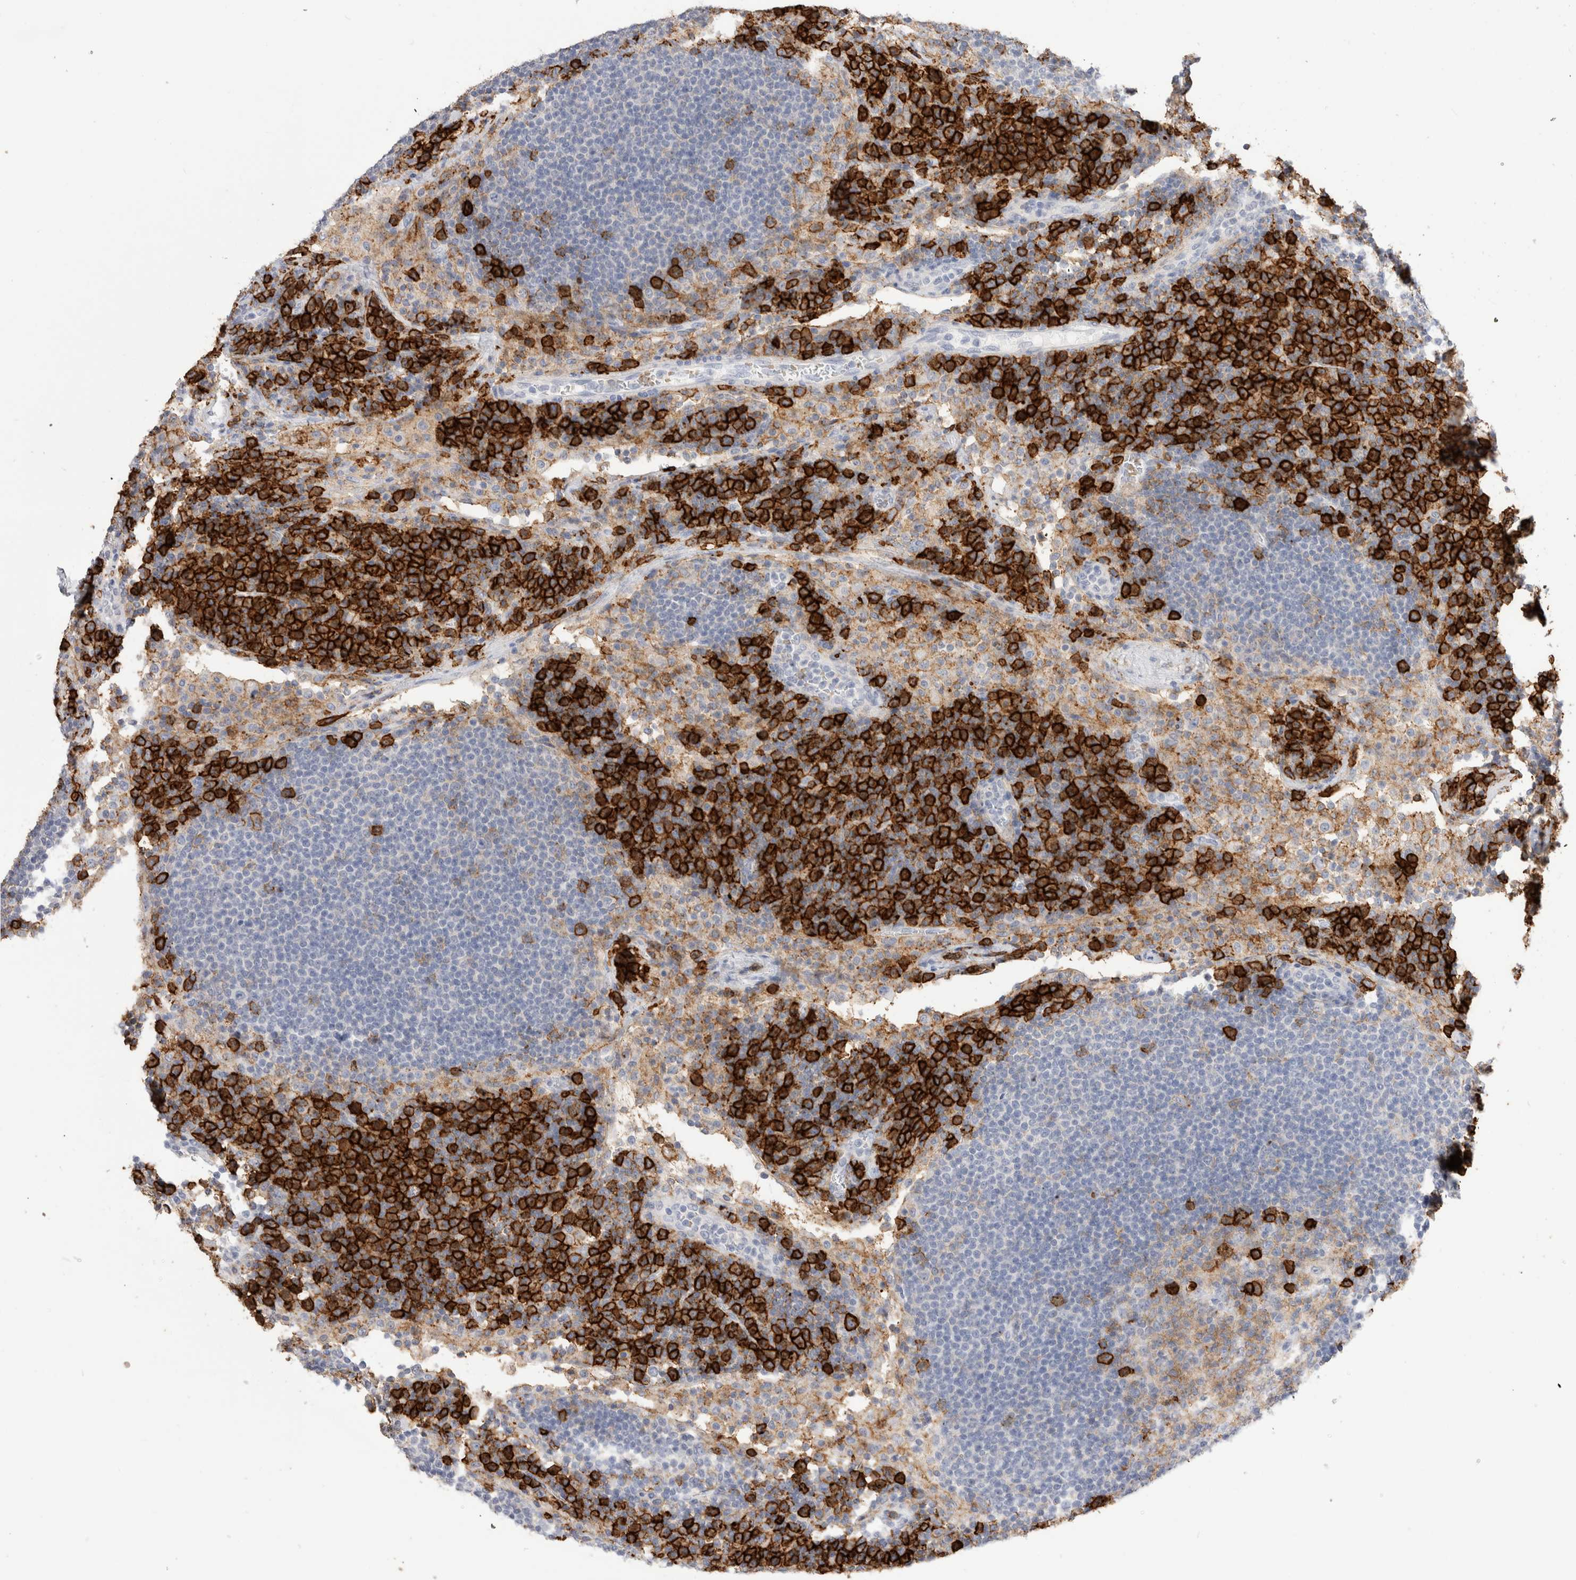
{"staining": {"intensity": "strong", "quantity": "<25%", "location": "cytoplasmic/membranous"}, "tissue": "lymph node", "cell_type": "Germinal center cells", "image_type": "normal", "snomed": [{"axis": "morphology", "description": "Normal tissue, NOS"}, {"axis": "topography", "description": "Lymph node"}], "caption": "Protein expression analysis of unremarkable human lymph node reveals strong cytoplasmic/membranous staining in approximately <25% of germinal center cells.", "gene": "CD38", "patient": {"sex": "female", "age": 53}}